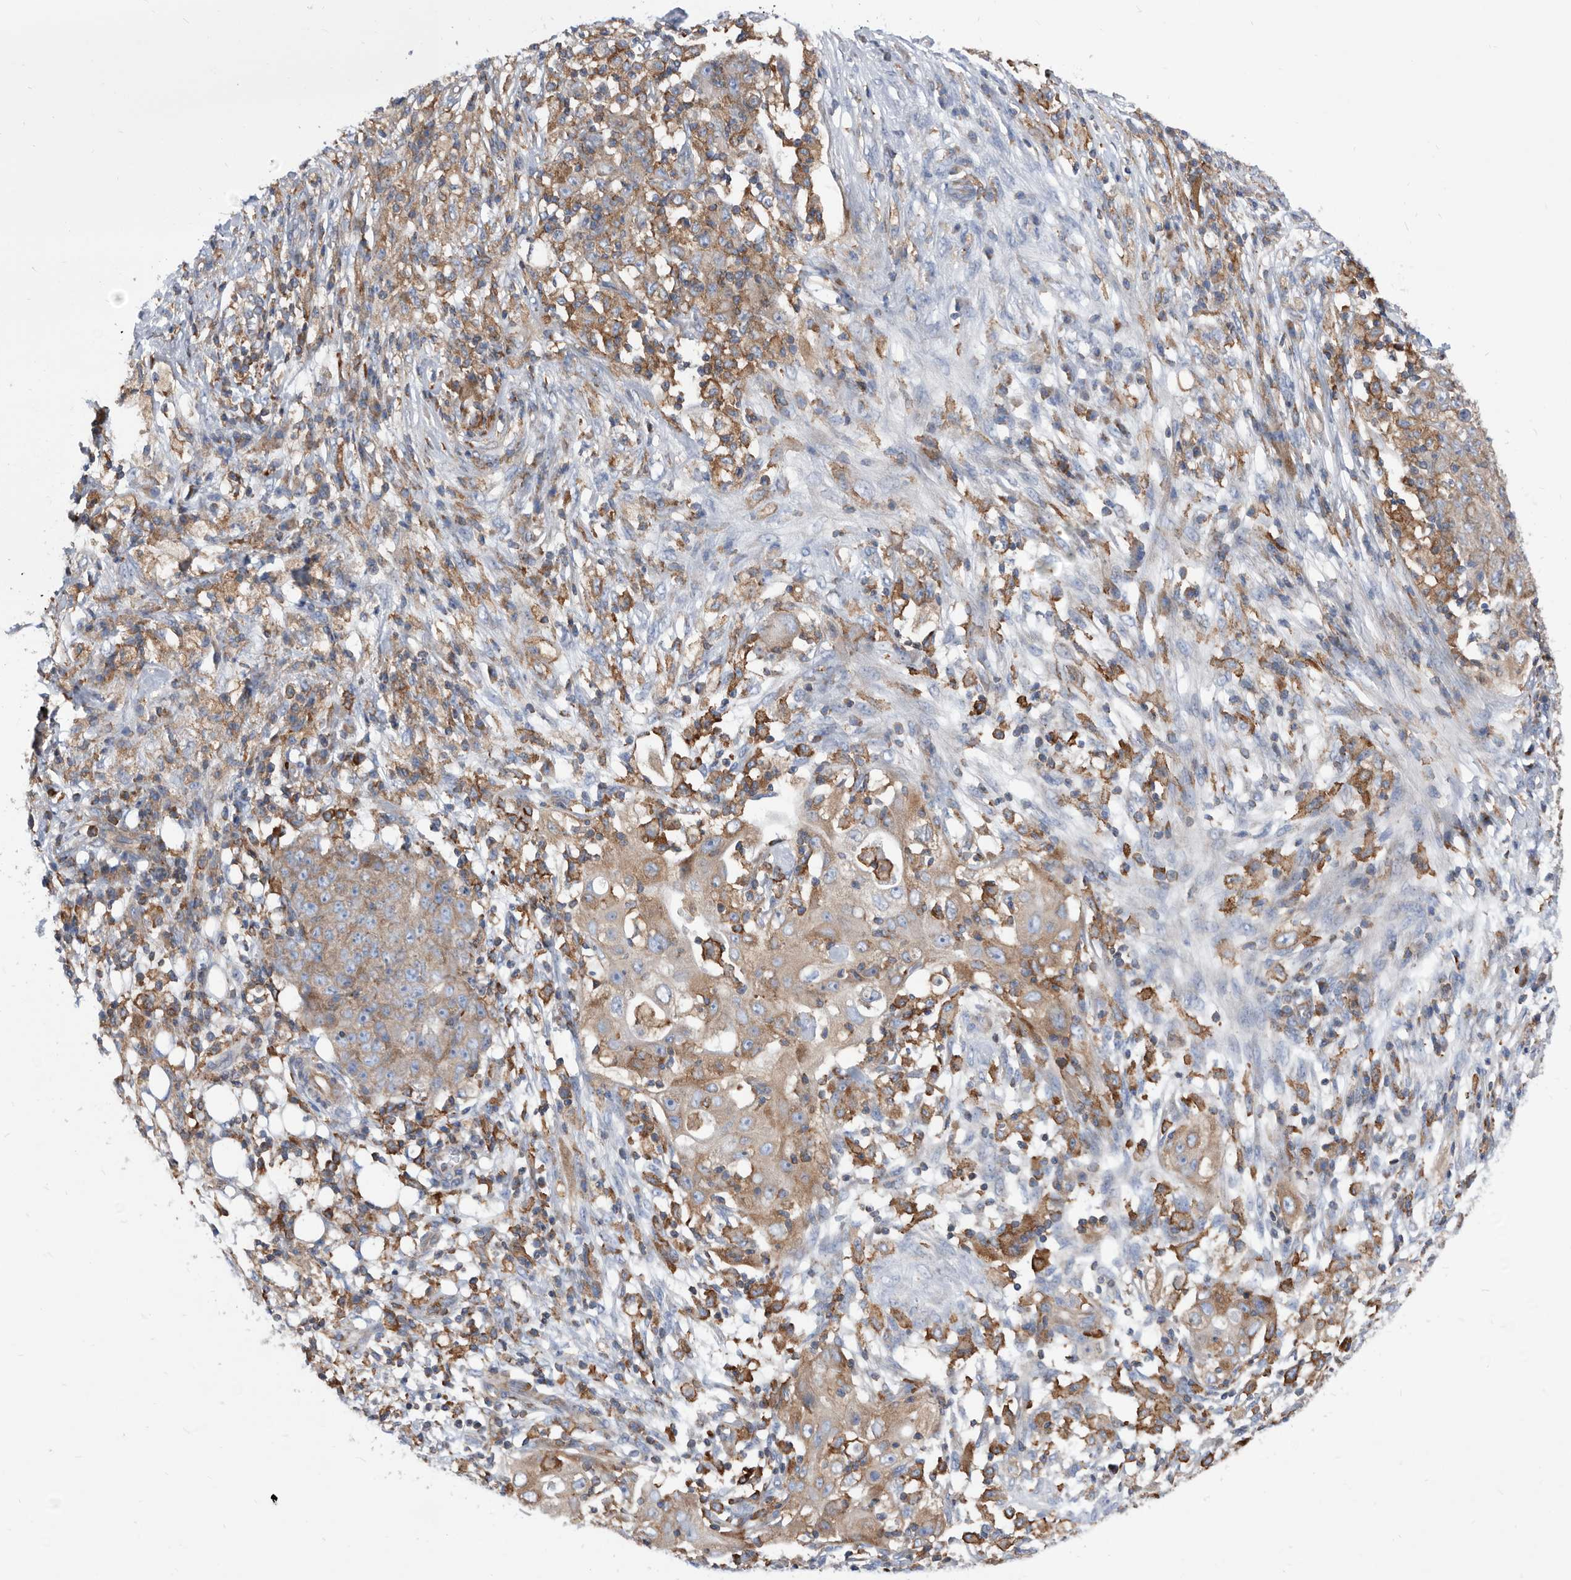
{"staining": {"intensity": "moderate", "quantity": ">75%", "location": "cytoplasmic/membranous"}, "tissue": "ovarian cancer", "cell_type": "Tumor cells", "image_type": "cancer", "snomed": [{"axis": "morphology", "description": "Carcinoma, endometroid"}, {"axis": "topography", "description": "Ovary"}], "caption": "Ovarian cancer (endometroid carcinoma) stained with IHC demonstrates moderate cytoplasmic/membranous positivity in about >75% of tumor cells.", "gene": "SMG7", "patient": {"sex": "female", "age": 42}}